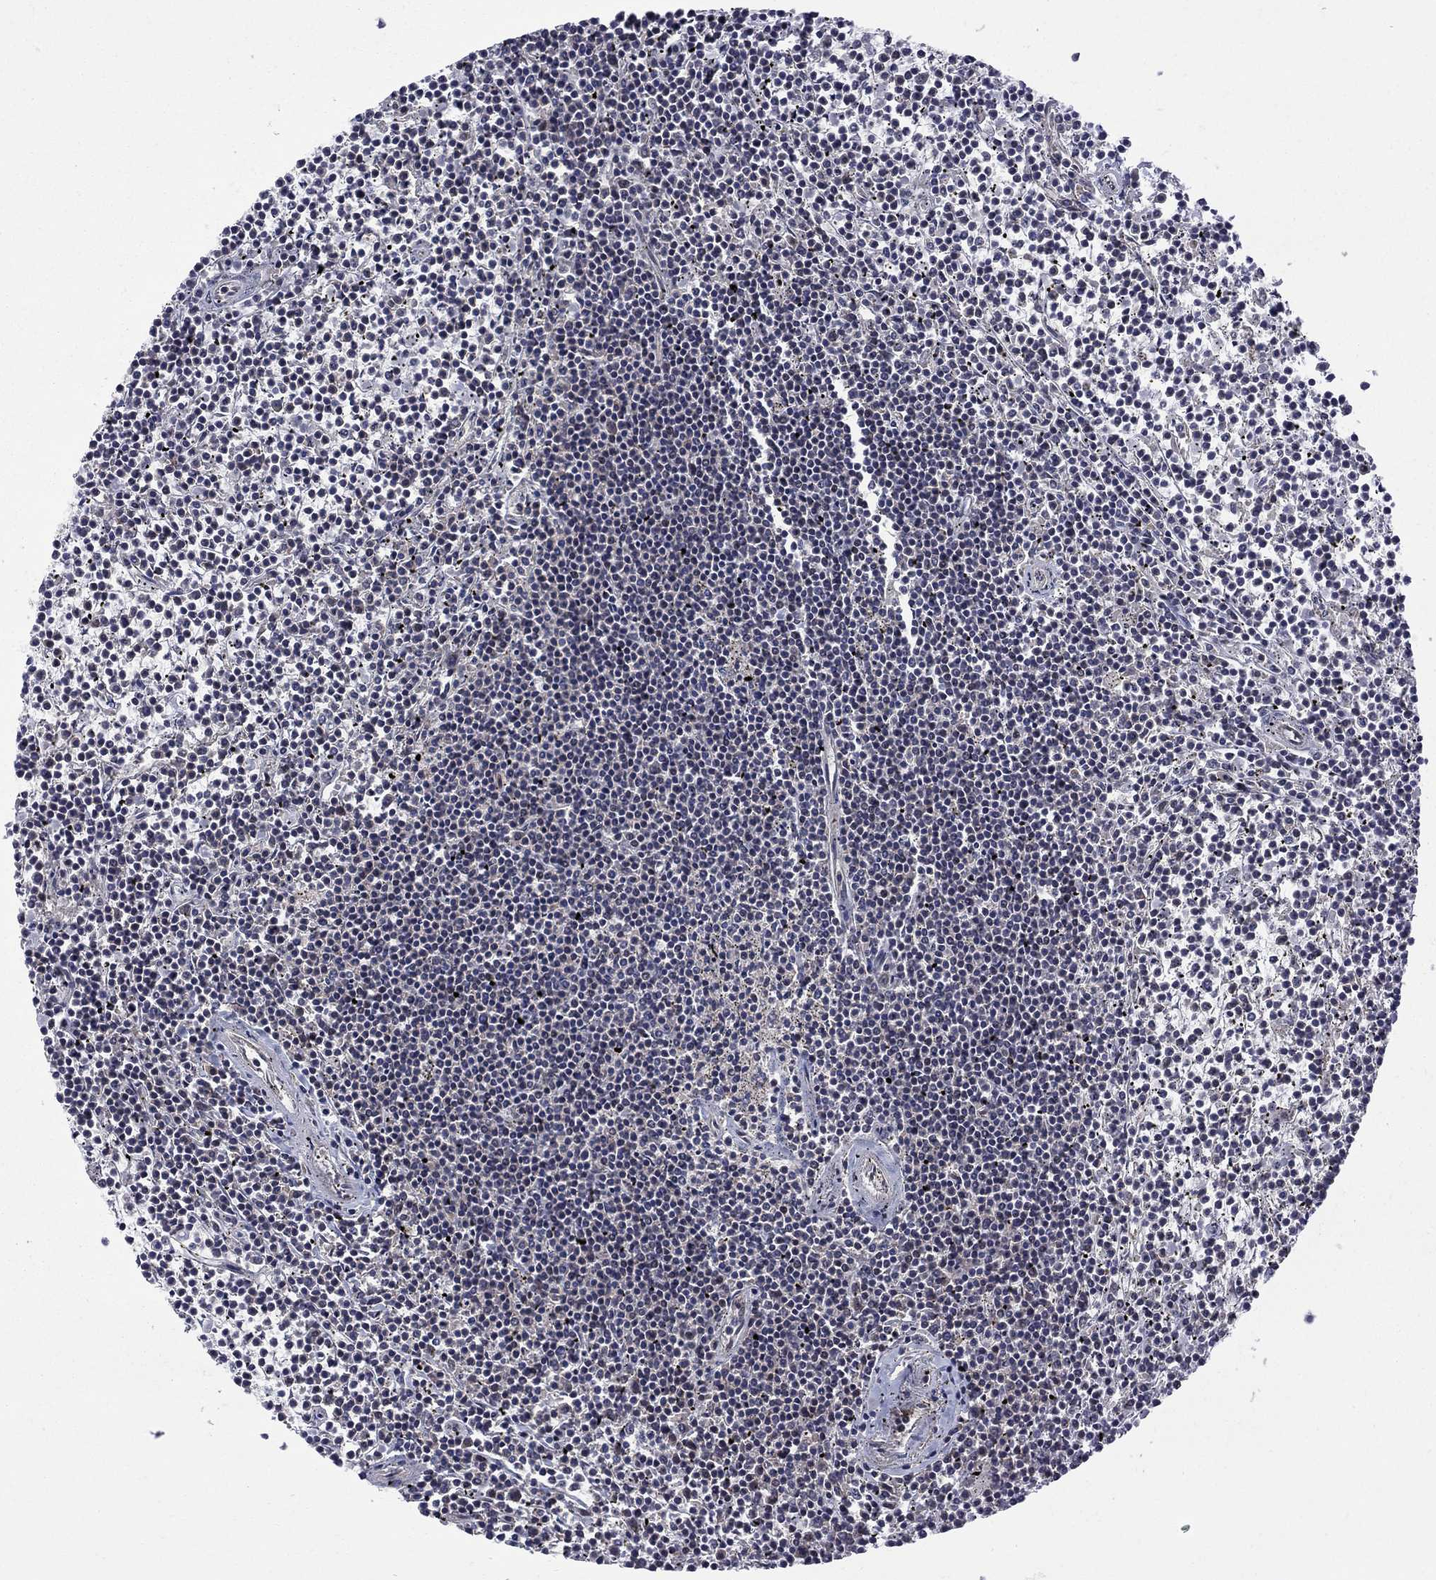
{"staining": {"intensity": "negative", "quantity": "none", "location": "none"}, "tissue": "lymphoma", "cell_type": "Tumor cells", "image_type": "cancer", "snomed": [{"axis": "morphology", "description": "Malignant lymphoma, non-Hodgkin's type, Low grade"}, {"axis": "topography", "description": "Spleen"}], "caption": "Immunohistochemistry (IHC) of malignant lymphoma, non-Hodgkin's type (low-grade) displays no expression in tumor cells. (Brightfield microscopy of DAB (3,3'-diaminobenzidine) IHC at high magnification).", "gene": "BRF1", "patient": {"sex": "female", "age": 19}}